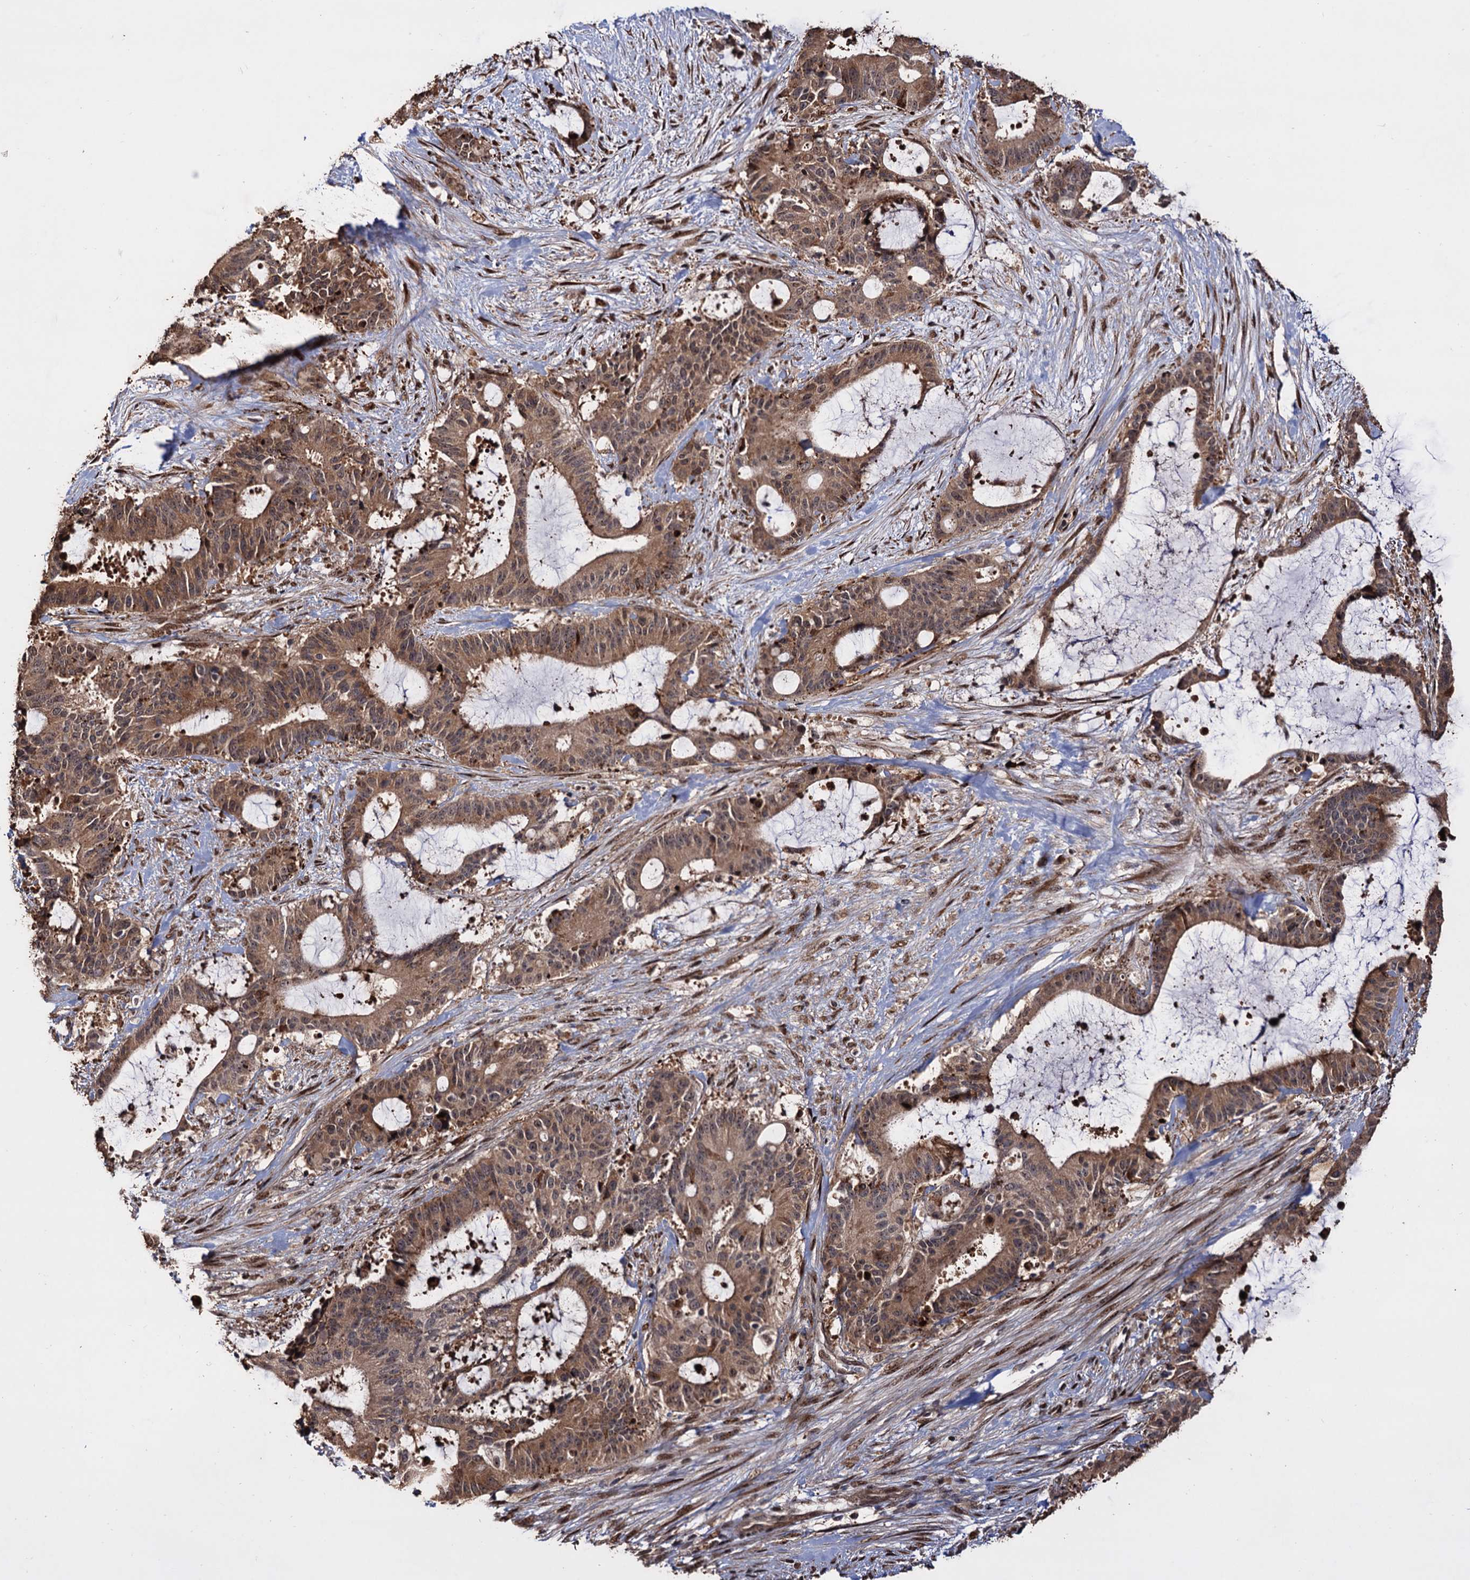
{"staining": {"intensity": "moderate", "quantity": ">75%", "location": "cytoplasmic/membranous,nuclear"}, "tissue": "liver cancer", "cell_type": "Tumor cells", "image_type": "cancer", "snomed": [{"axis": "morphology", "description": "Normal tissue, NOS"}, {"axis": "morphology", "description": "Cholangiocarcinoma"}, {"axis": "topography", "description": "Liver"}, {"axis": "topography", "description": "Peripheral nerve tissue"}], "caption": "Protein staining of liver cancer tissue shows moderate cytoplasmic/membranous and nuclear staining in about >75% of tumor cells. Using DAB (3,3'-diaminobenzidine) (brown) and hematoxylin (blue) stains, captured at high magnification using brightfield microscopy.", "gene": "PIGB", "patient": {"sex": "female", "age": 73}}